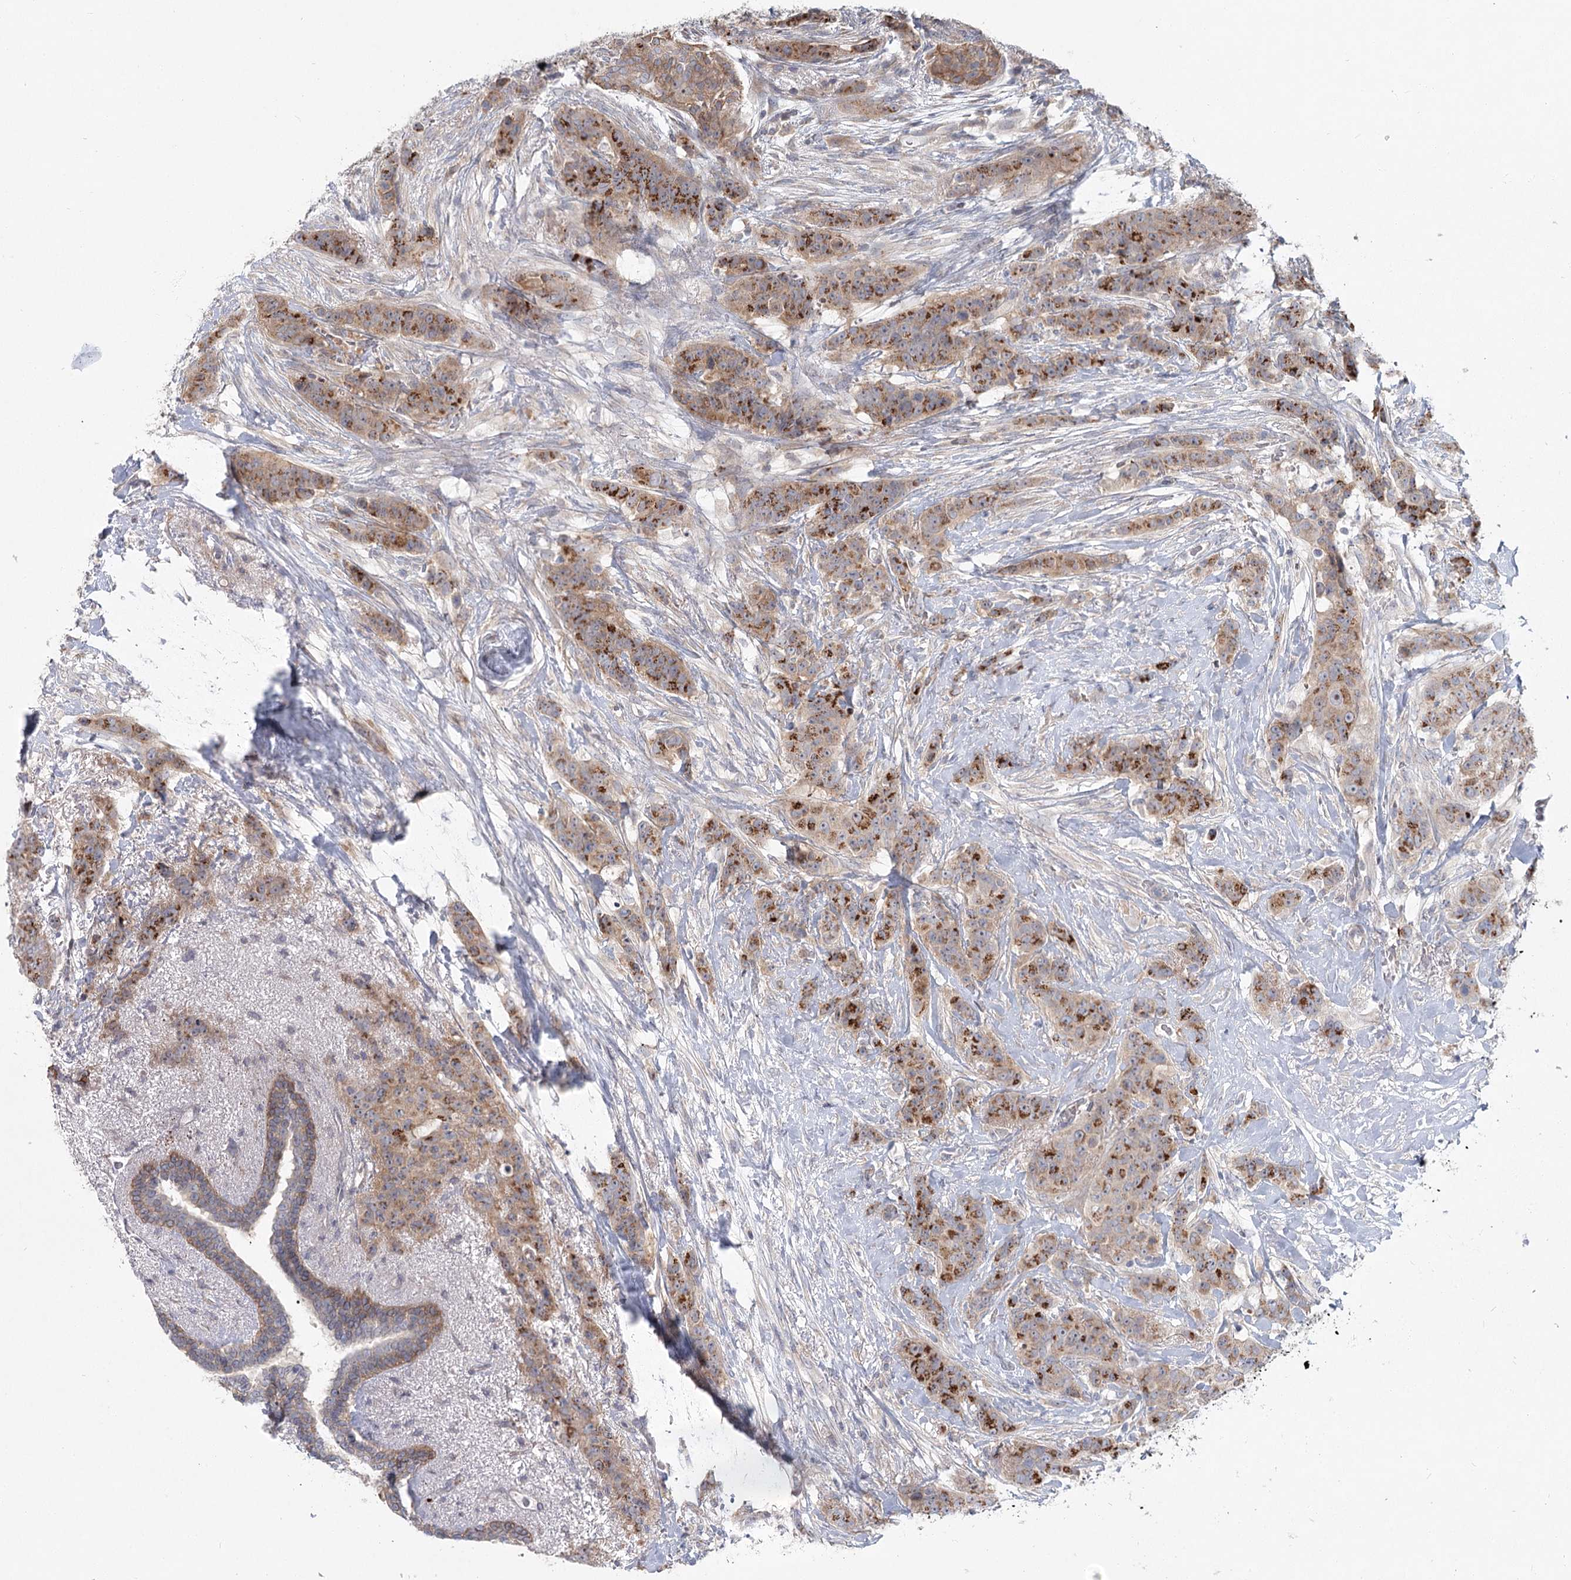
{"staining": {"intensity": "strong", "quantity": "25%-75%", "location": "cytoplasmic/membranous"}, "tissue": "breast cancer", "cell_type": "Tumor cells", "image_type": "cancer", "snomed": [{"axis": "morphology", "description": "Duct carcinoma"}, {"axis": "topography", "description": "Breast"}], "caption": "Immunohistochemistry (IHC) micrograph of neoplastic tissue: human breast cancer stained using immunohistochemistry (IHC) exhibits high levels of strong protein expression localized specifically in the cytoplasmic/membranous of tumor cells, appearing as a cytoplasmic/membranous brown color.", "gene": "SPINK13", "patient": {"sex": "female", "age": 40}}